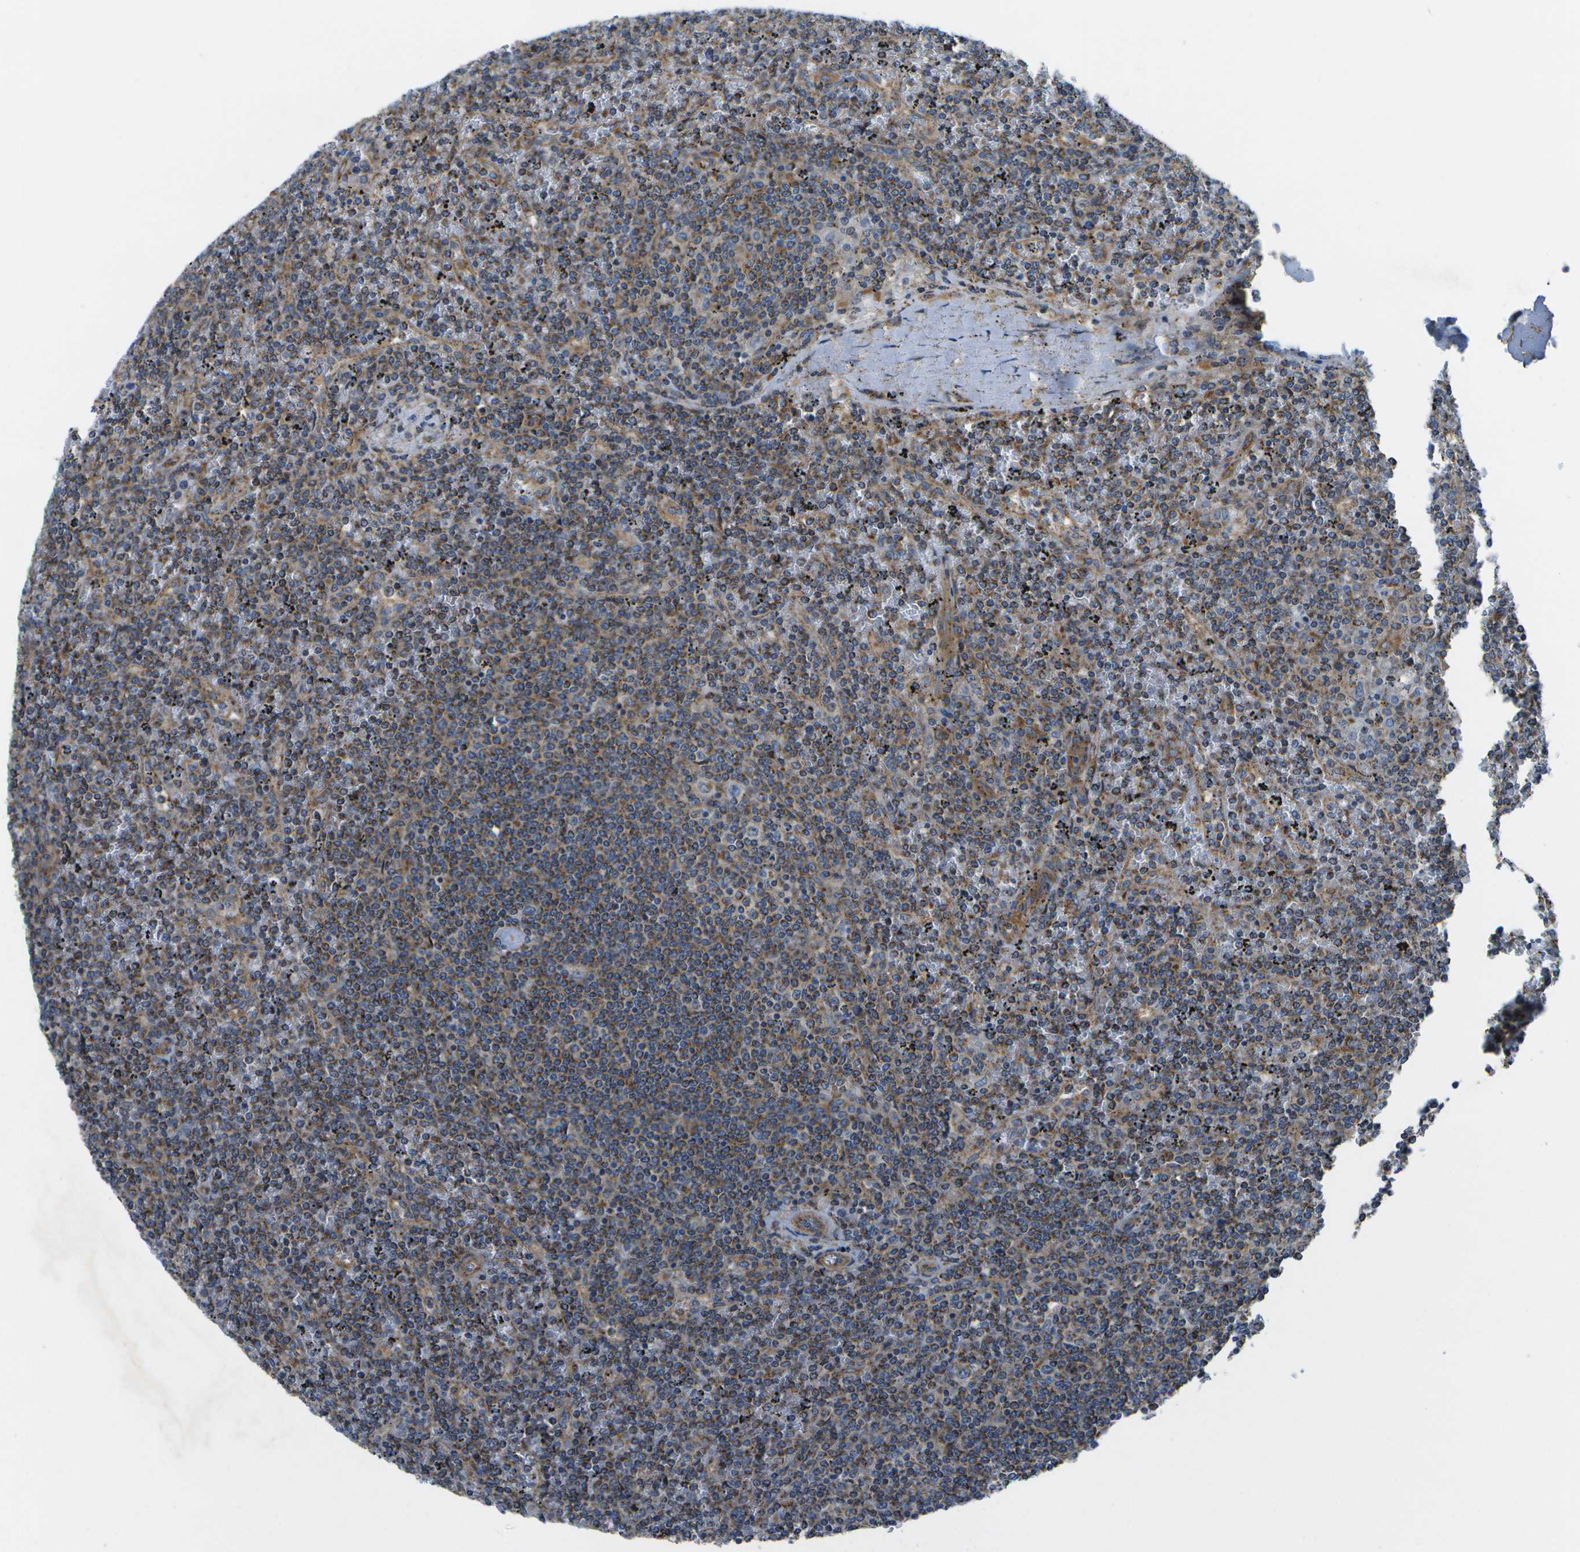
{"staining": {"intensity": "moderate", "quantity": ">75%", "location": "cytoplasmic/membranous"}, "tissue": "lymphoma", "cell_type": "Tumor cells", "image_type": "cancer", "snomed": [{"axis": "morphology", "description": "Malignant lymphoma, non-Hodgkin's type, Low grade"}, {"axis": "topography", "description": "Spleen"}], "caption": "Brown immunohistochemical staining in human lymphoma displays moderate cytoplasmic/membranous expression in approximately >75% of tumor cells.", "gene": "MVK", "patient": {"sex": "female", "age": 19}}